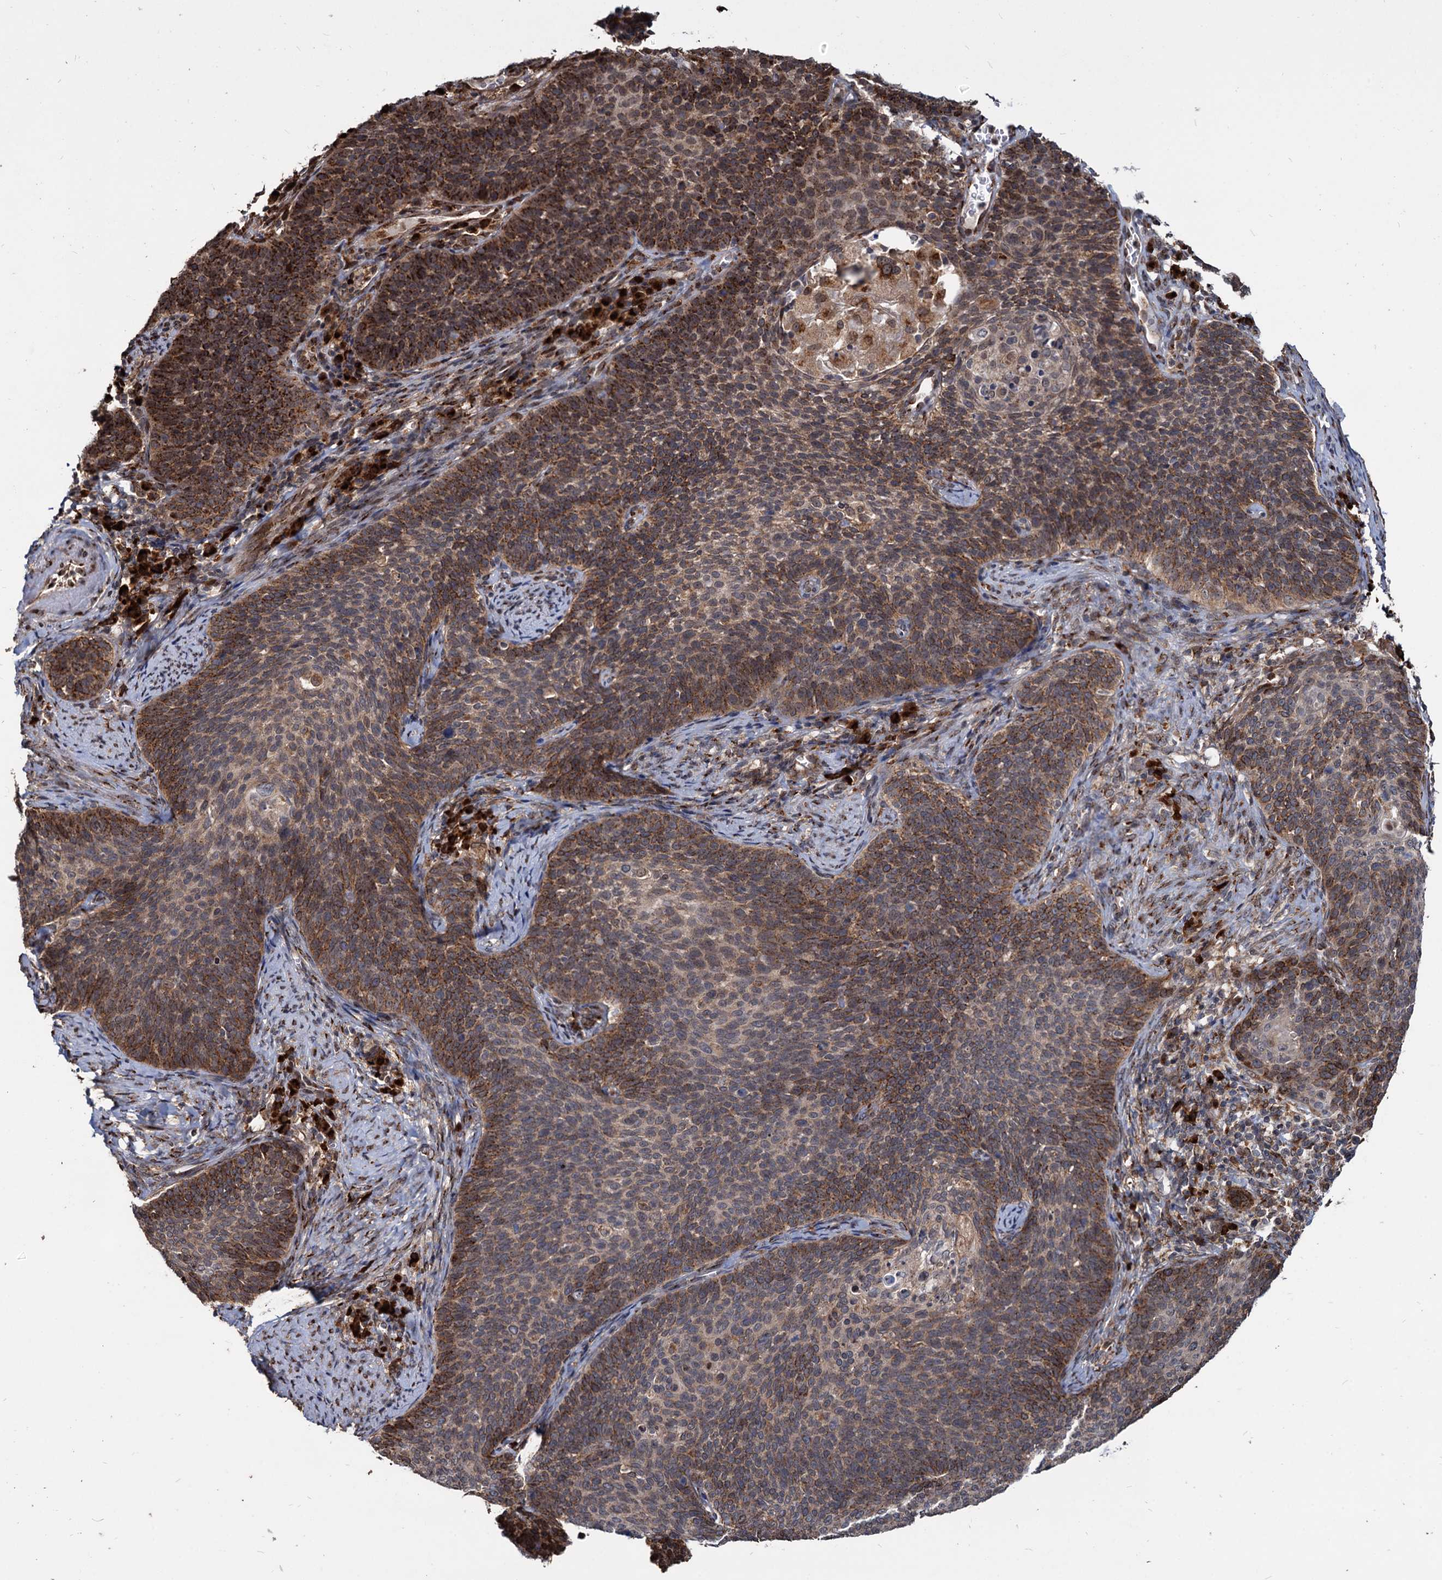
{"staining": {"intensity": "moderate", "quantity": ">75%", "location": "cytoplasmic/membranous"}, "tissue": "cervical cancer", "cell_type": "Tumor cells", "image_type": "cancer", "snomed": [{"axis": "morphology", "description": "Normal tissue, NOS"}, {"axis": "morphology", "description": "Squamous cell carcinoma, NOS"}, {"axis": "topography", "description": "Cervix"}], "caption": "High-magnification brightfield microscopy of cervical cancer (squamous cell carcinoma) stained with DAB (brown) and counterstained with hematoxylin (blue). tumor cells exhibit moderate cytoplasmic/membranous staining is identified in about>75% of cells. (IHC, brightfield microscopy, high magnification).", "gene": "SAAL1", "patient": {"sex": "female", "age": 39}}